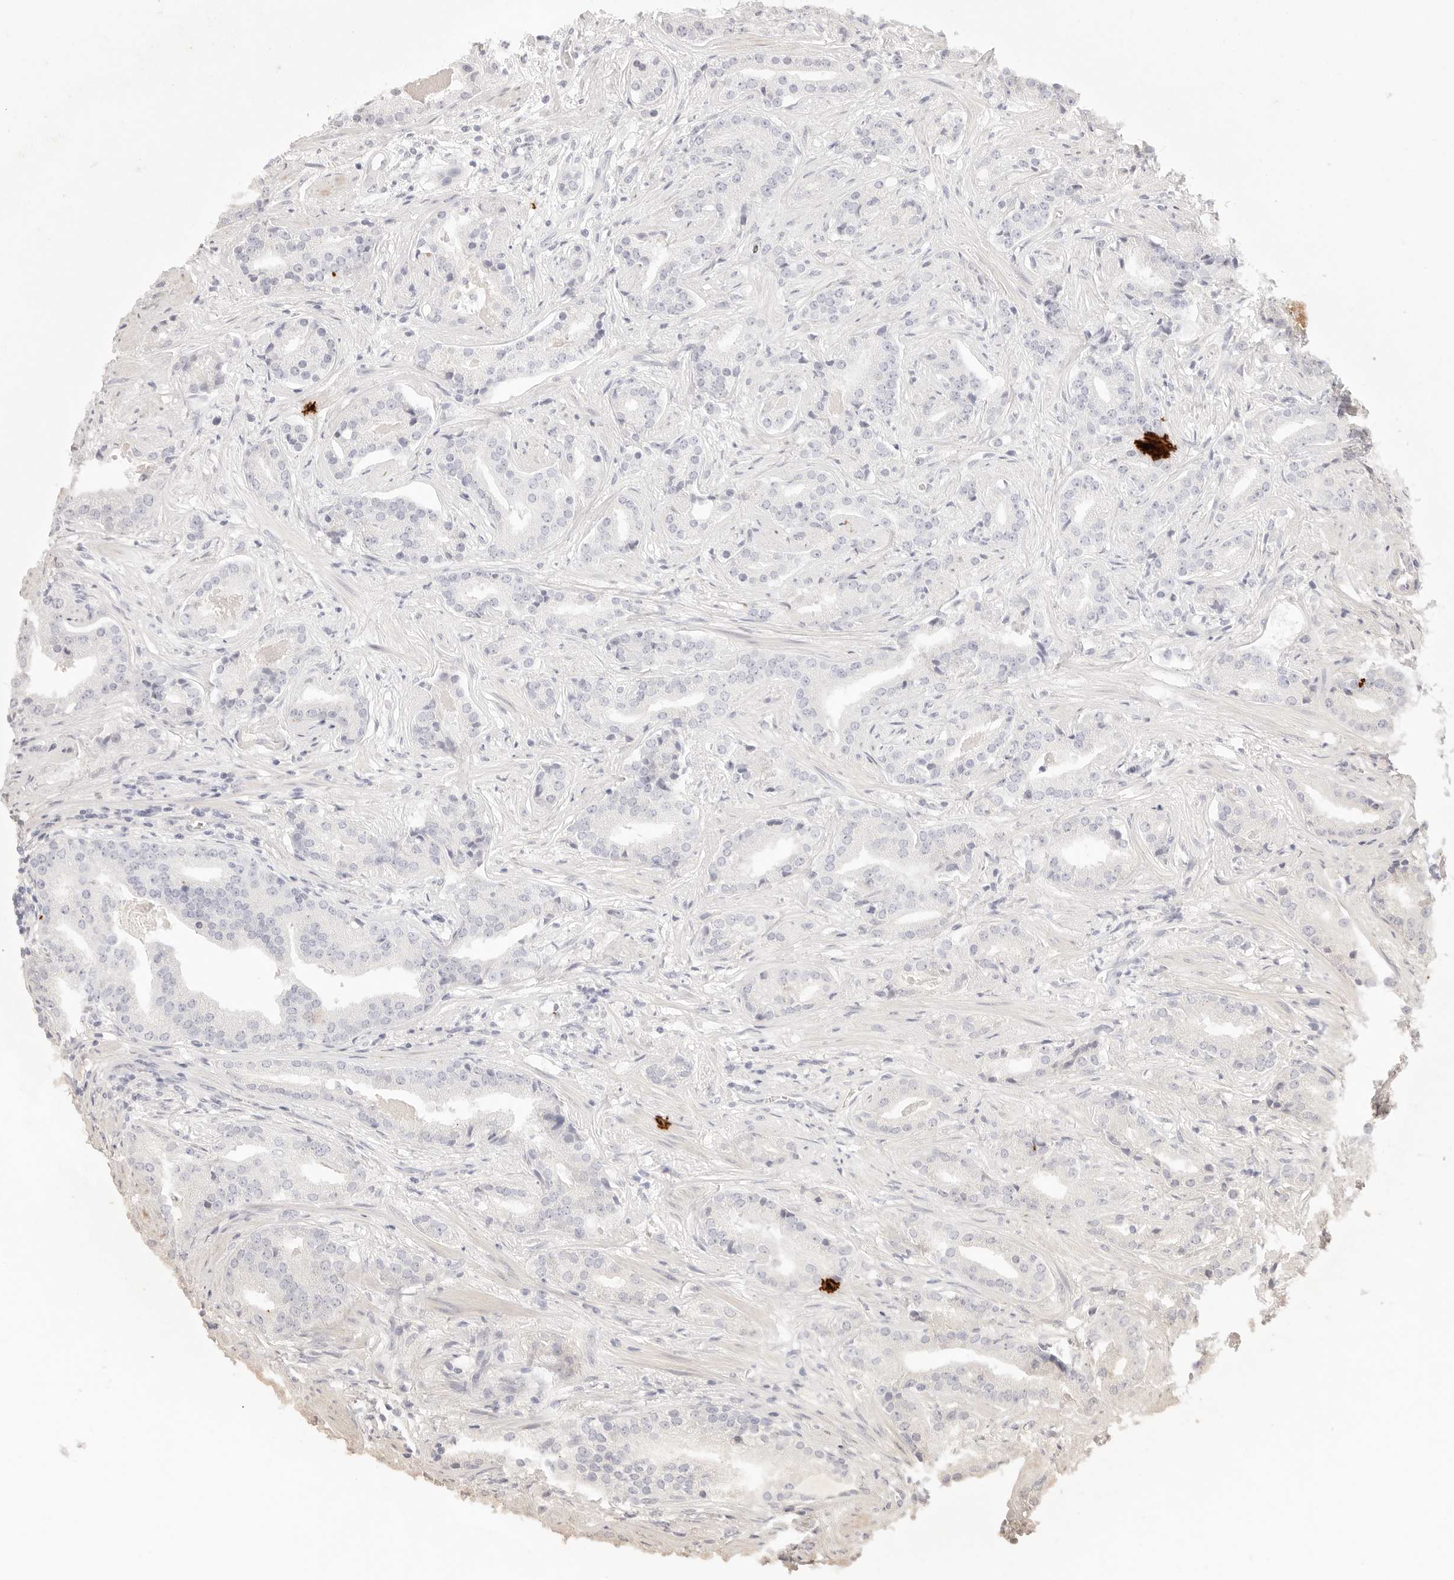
{"staining": {"intensity": "negative", "quantity": "none", "location": "none"}, "tissue": "prostate cancer", "cell_type": "Tumor cells", "image_type": "cancer", "snomed": [{"axis": "morphology", "description": "Adenocarcinoma, Low grade"}, {"axis": "topography", "description": "Prostate"}], "caption": "Immunohistochemistry image of human prostate low-grade adenocarcinoma stained for a protein (brown), which exhibits no expression in tumor cells. (DAB immunohistochemistry visualized using brightfield microscopy, high magnification).", "gene": "IL1R2", "patient": {"sex": "male", "age": 67}}